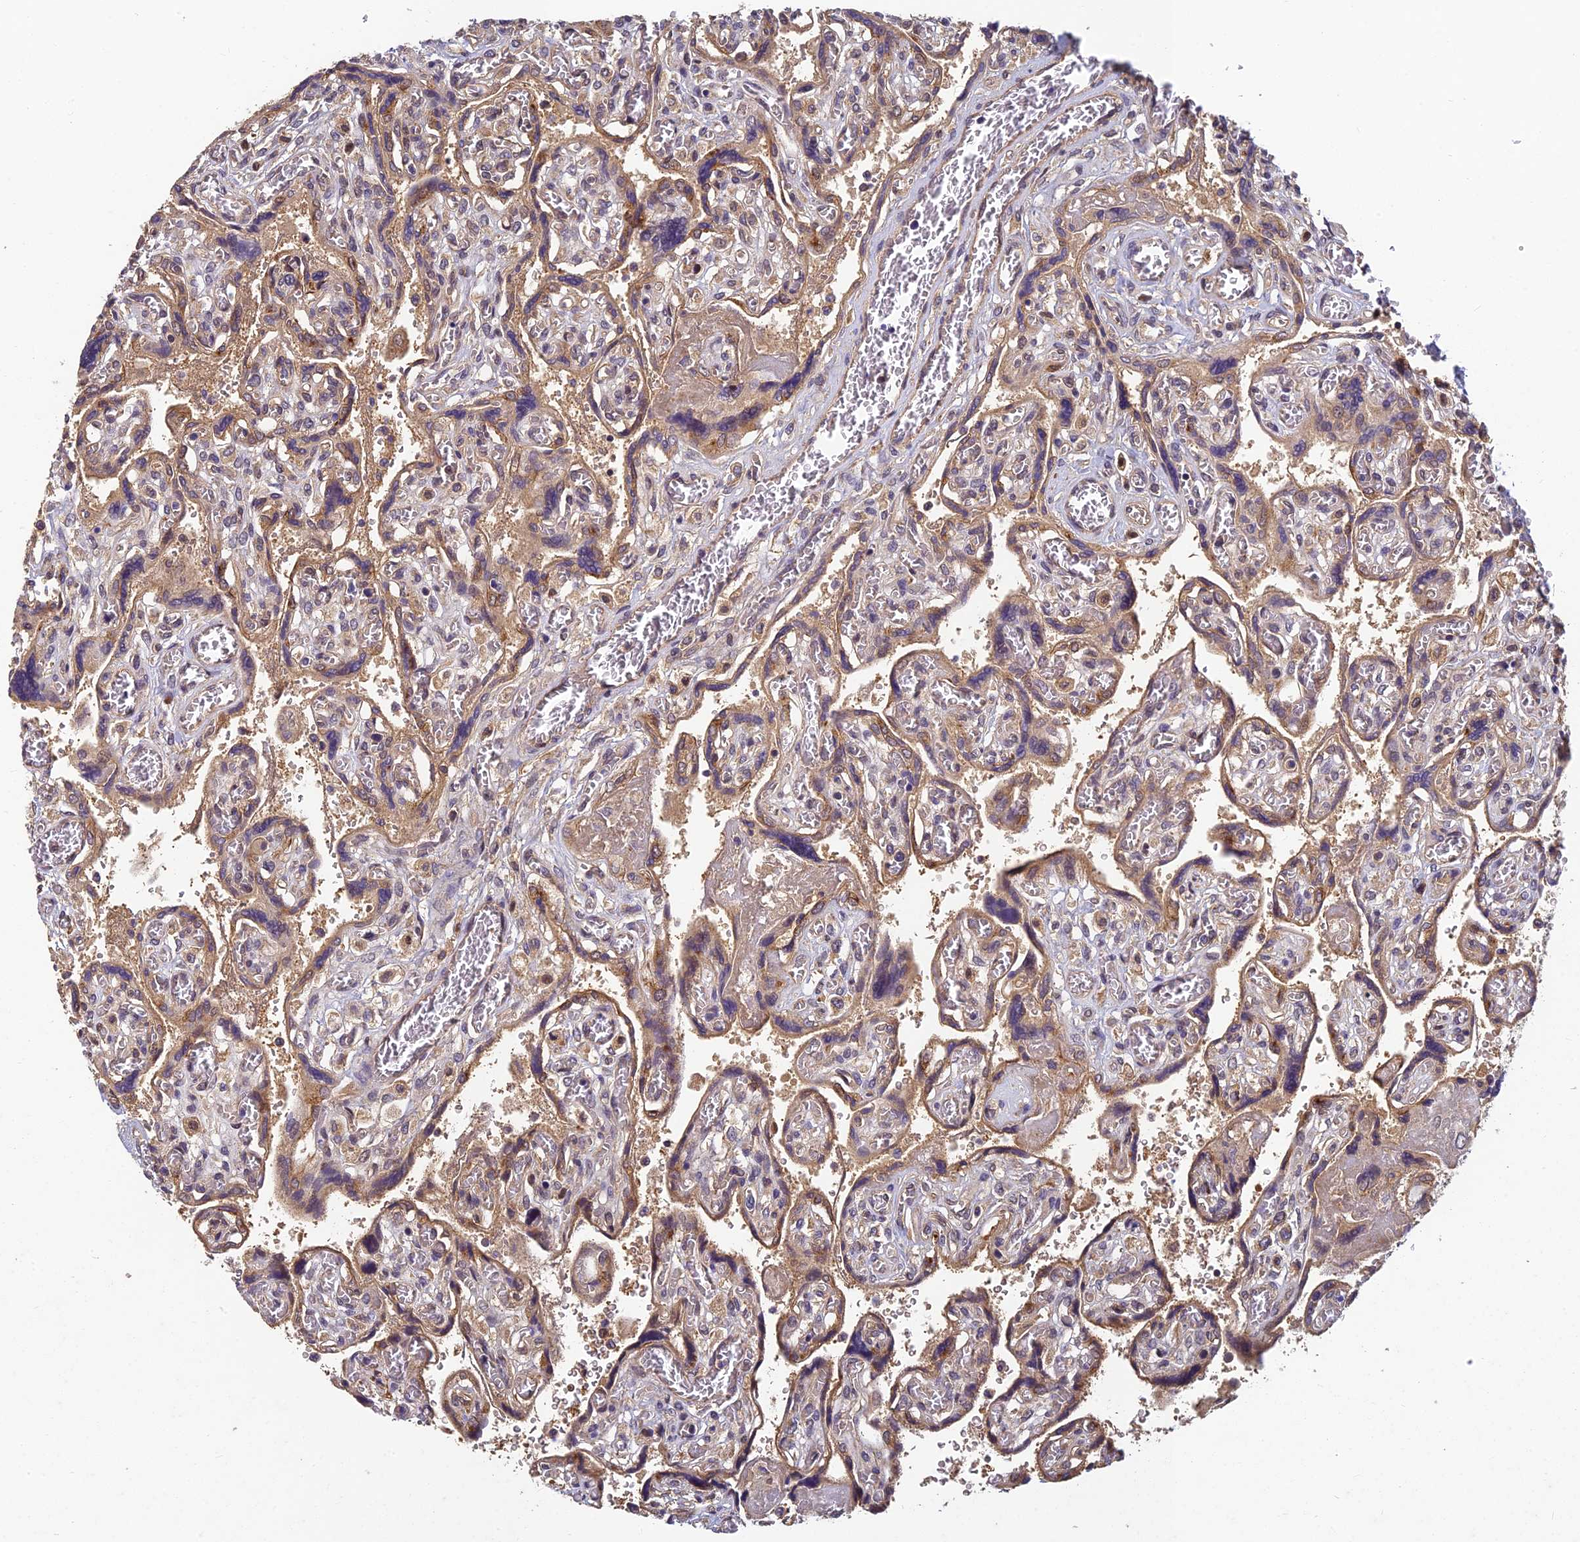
{"staining": {"intensity": "negative", "quantity": "none", "location": "none"}, "tissue": "placenta", "cell_type": "Decidual cells", "image_type": "normal", "snomed": [{"axis": "morphology", "description": "Normal tissue, NOS"}, {"axis": "topography", "description": "Placenta"}], "caption": "This image is of benign placenta stained with IHC to label a protein in brown with the nuclei are counter-stained blue. There is no expression in decidual cells. Nuclei are stained in blue.", "gene": "PIKFYVE", "patient": {"sex": "female", "age": 39}}